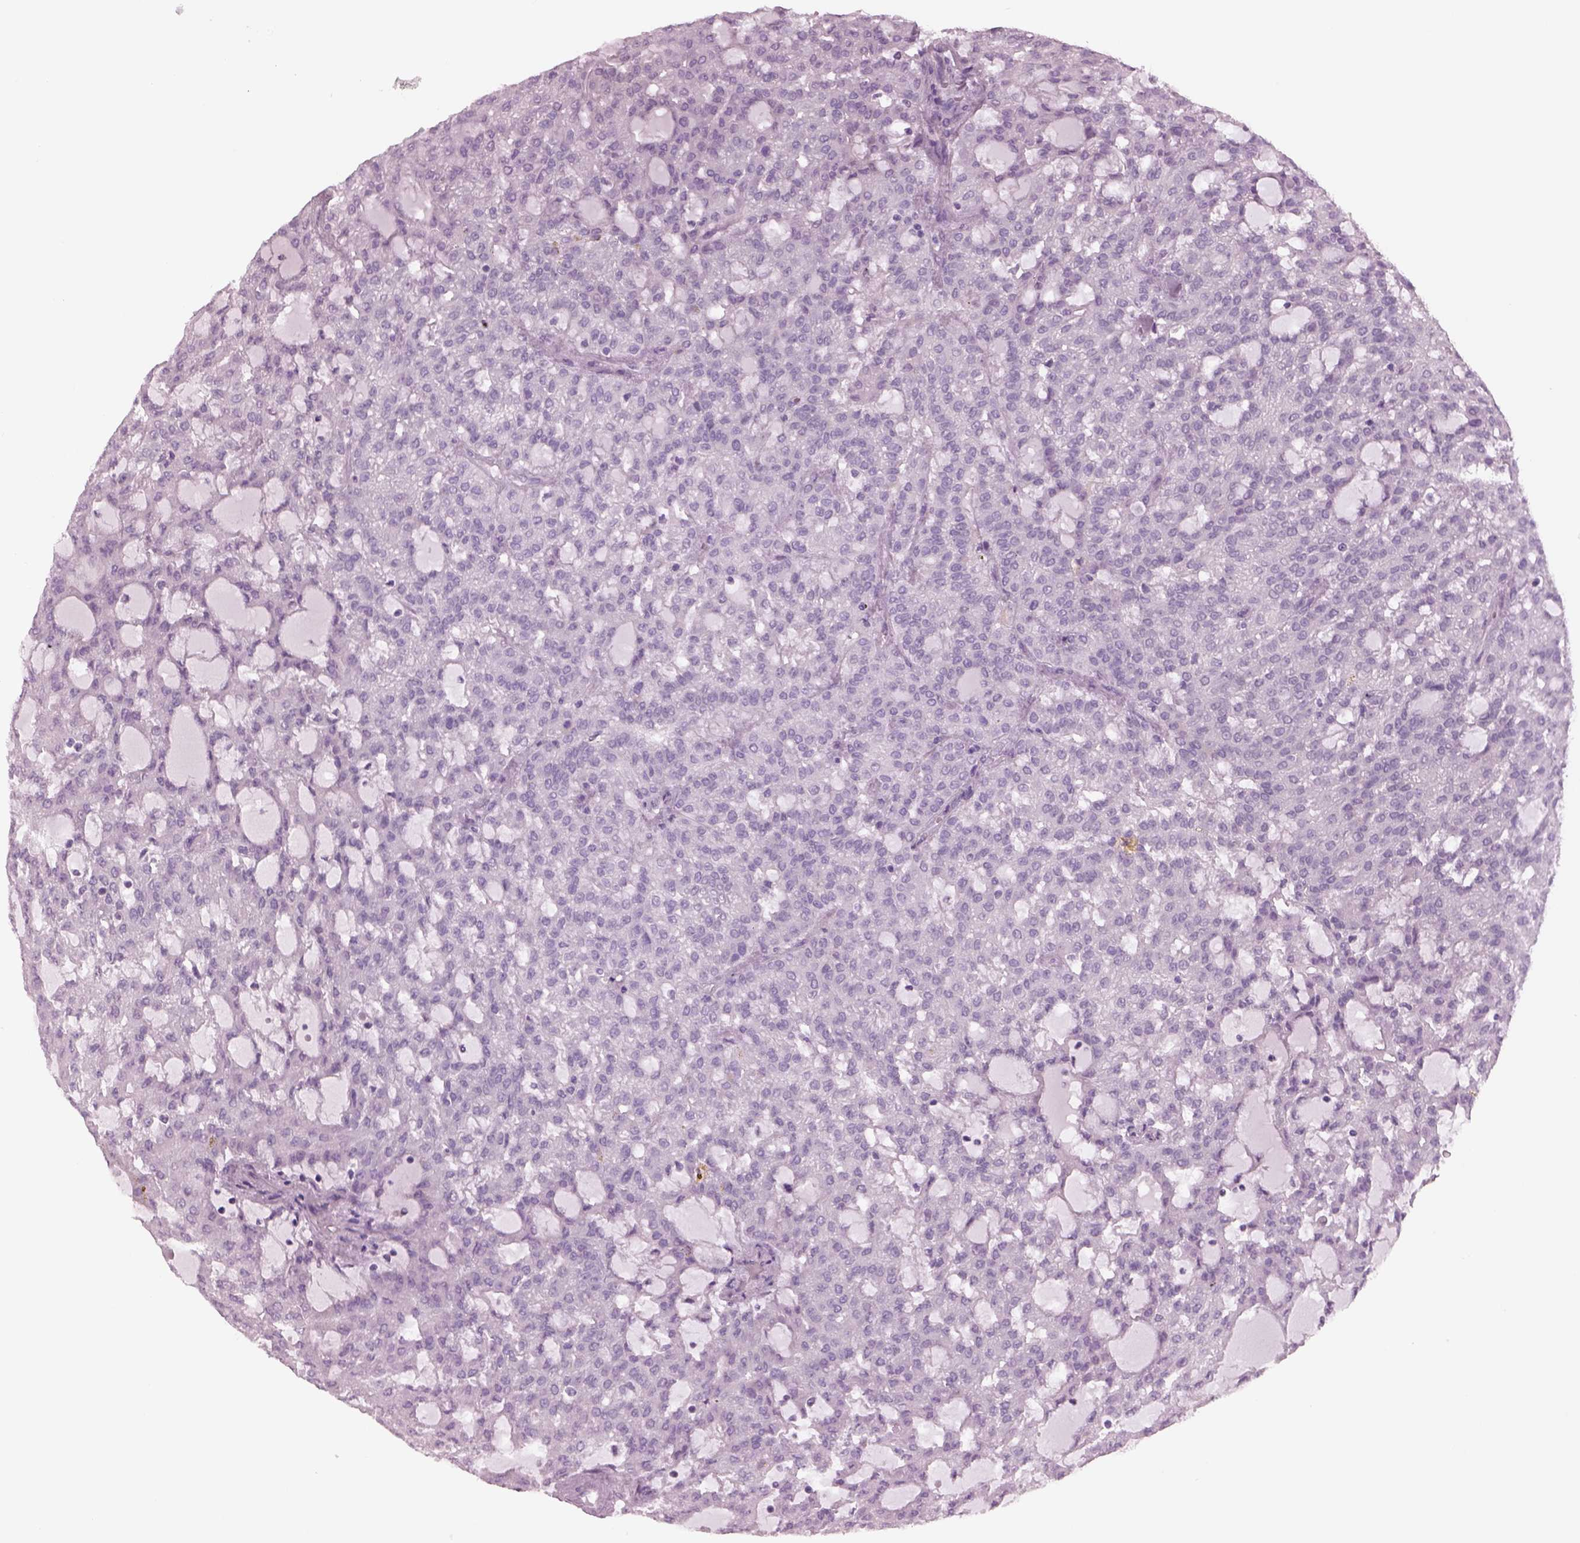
{"staining": {"intensity": "negative", "quantity": "none", "location": "none"}, "tissue": "renal cancer", "cell_type": "Tumor cells", "image_type": "cancer", "snomed": [{"axis": "morphology", "description": "Adenocarcinoma, NOS"}, {"axis": "topography", "description": "Kidney"}], "caption": "Immunohistochemistry (IHC) of renal cancer displays no positivity in tumor cells.", "gene": "CYLC1", "patient": {"sex": "male", "age": 63}}